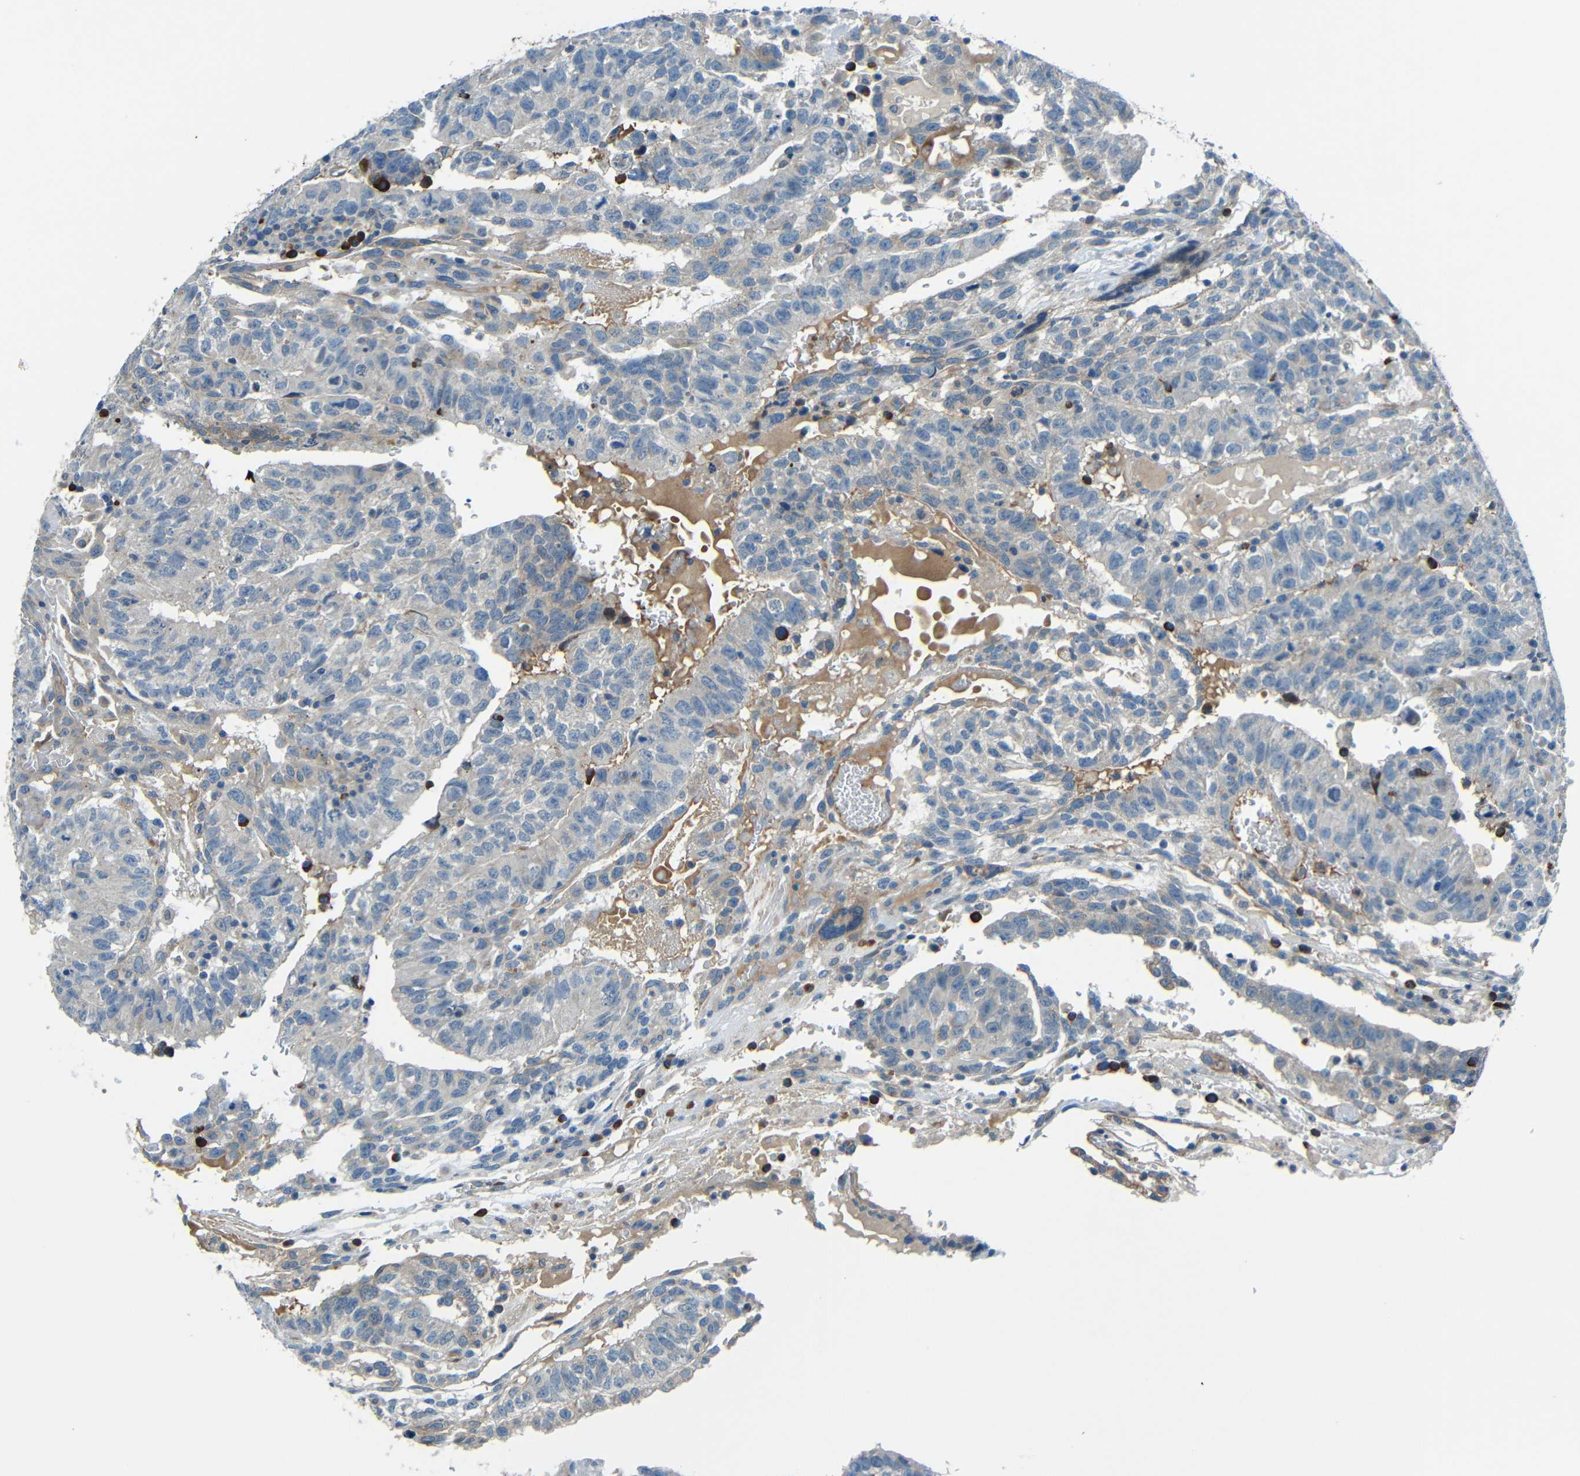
{"staining": {"intensity": "negative", "quantity": "none", "location": "none"}, "tissue": "testis cancer", "cell_type": "Tumor cells", "image_type": "cancer", "snomed": [{"axis": "morphology", "description": "Seminoma, NOS"}, {"axis": "morphology", "description": "Carcinoma, Embryonal, NOS"}, {"axis": "topography", "description": "Testis"}], "caption": "DAB immunohistochemical staining of human testis seminoma displays no significant staining in tumor cells.", "gene": "CYP26B1", "patient": {"sex": "male", "age": 52}}